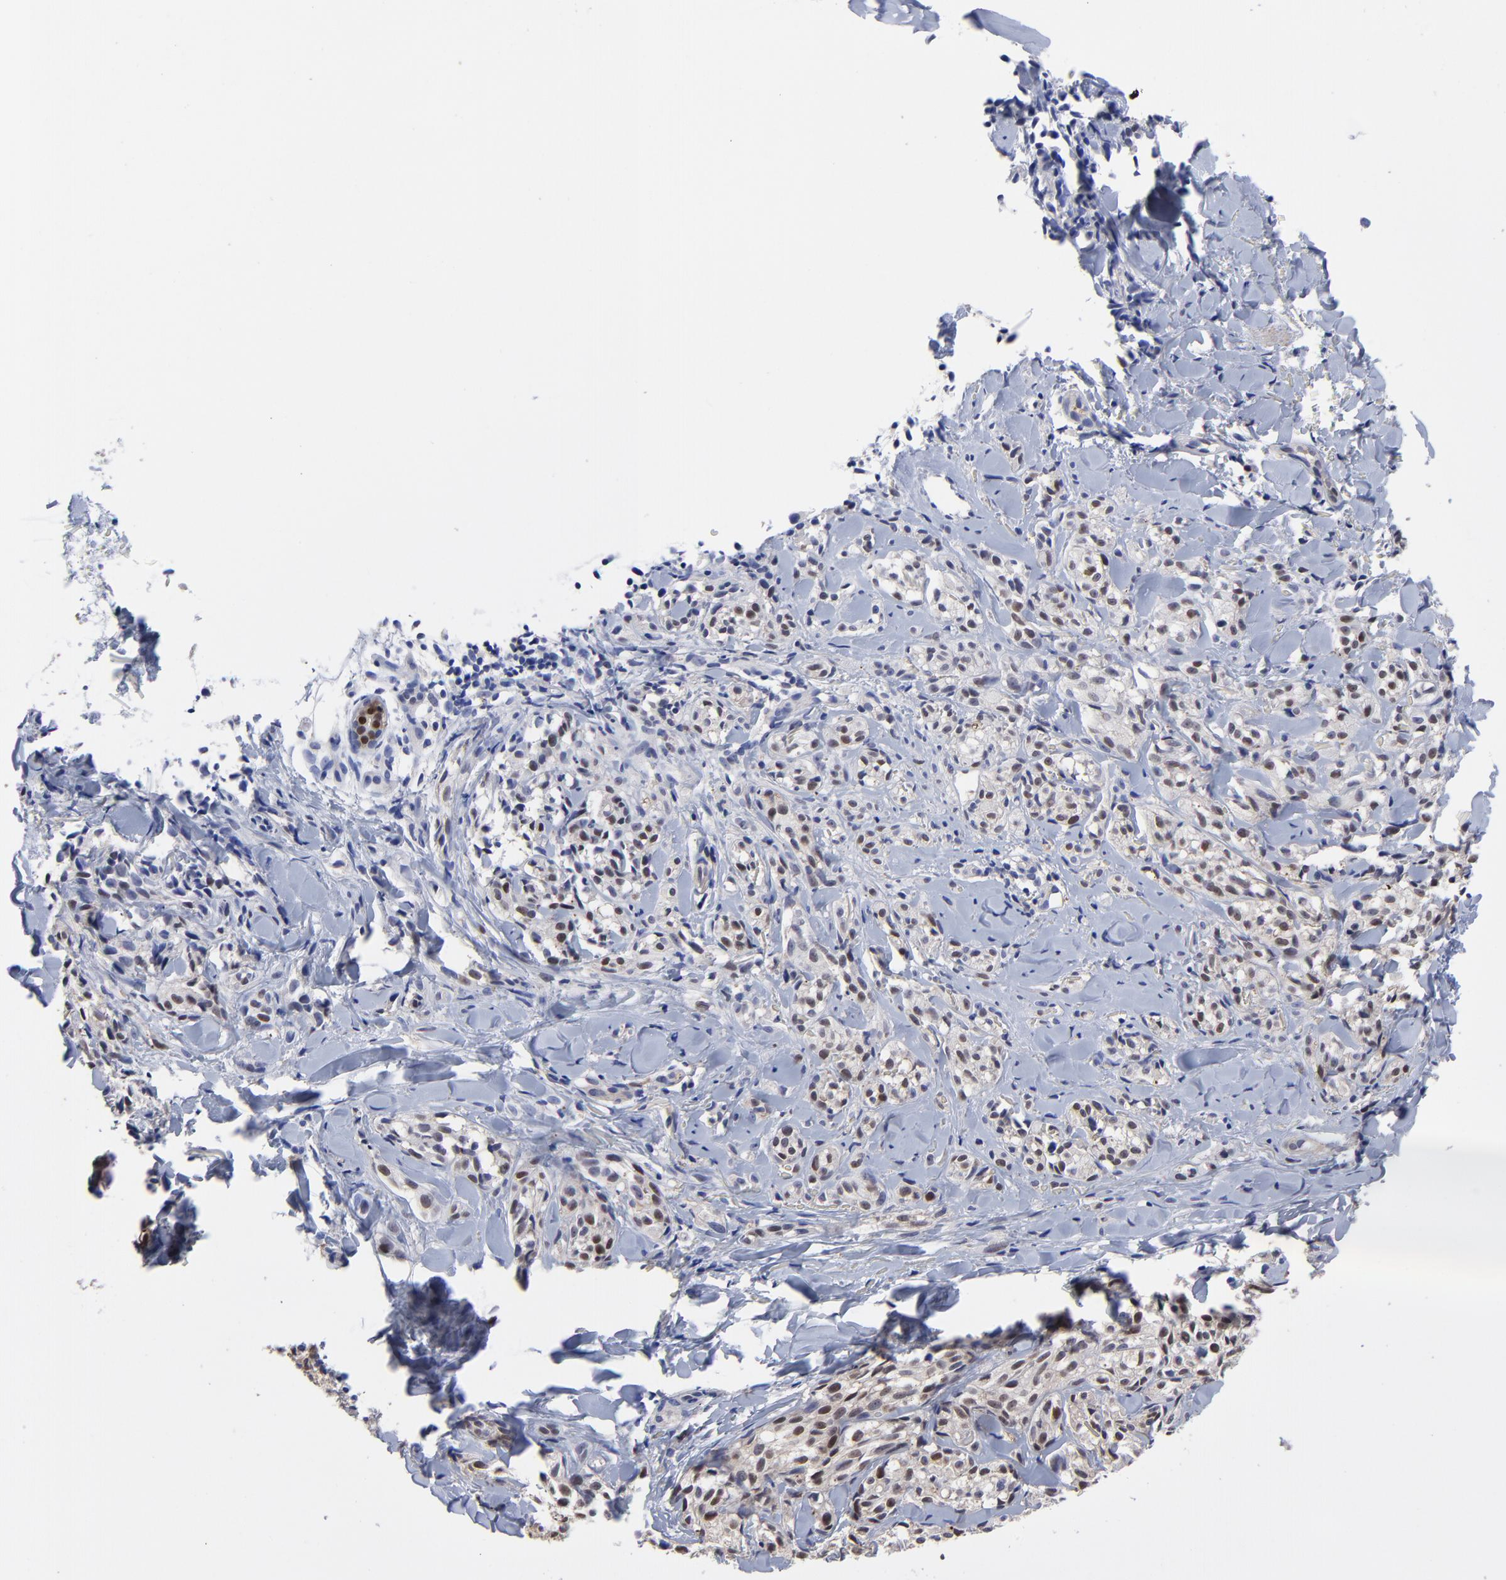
{"staining": {"intensity": "weak", "quantity": "25%-75%", "location": "cytoplasmic/membranous,nuclear"}, "tissue": "melanoma", "cell_type": "Tumor cells", "image_type": "cancer", "snomed": [{"axis": "morphology", "description": "Malignant melanoma, Metastatic site"}, {"axis": "topography", "description": "Skin"}], "caption": "A brown stain highlights weak cytoplasmic/membranous and nuclear positivity of a protein in human melanoma tumor cells.", "gene": "DCTPP1", "patient": {"sex": "female", "age": 66}}